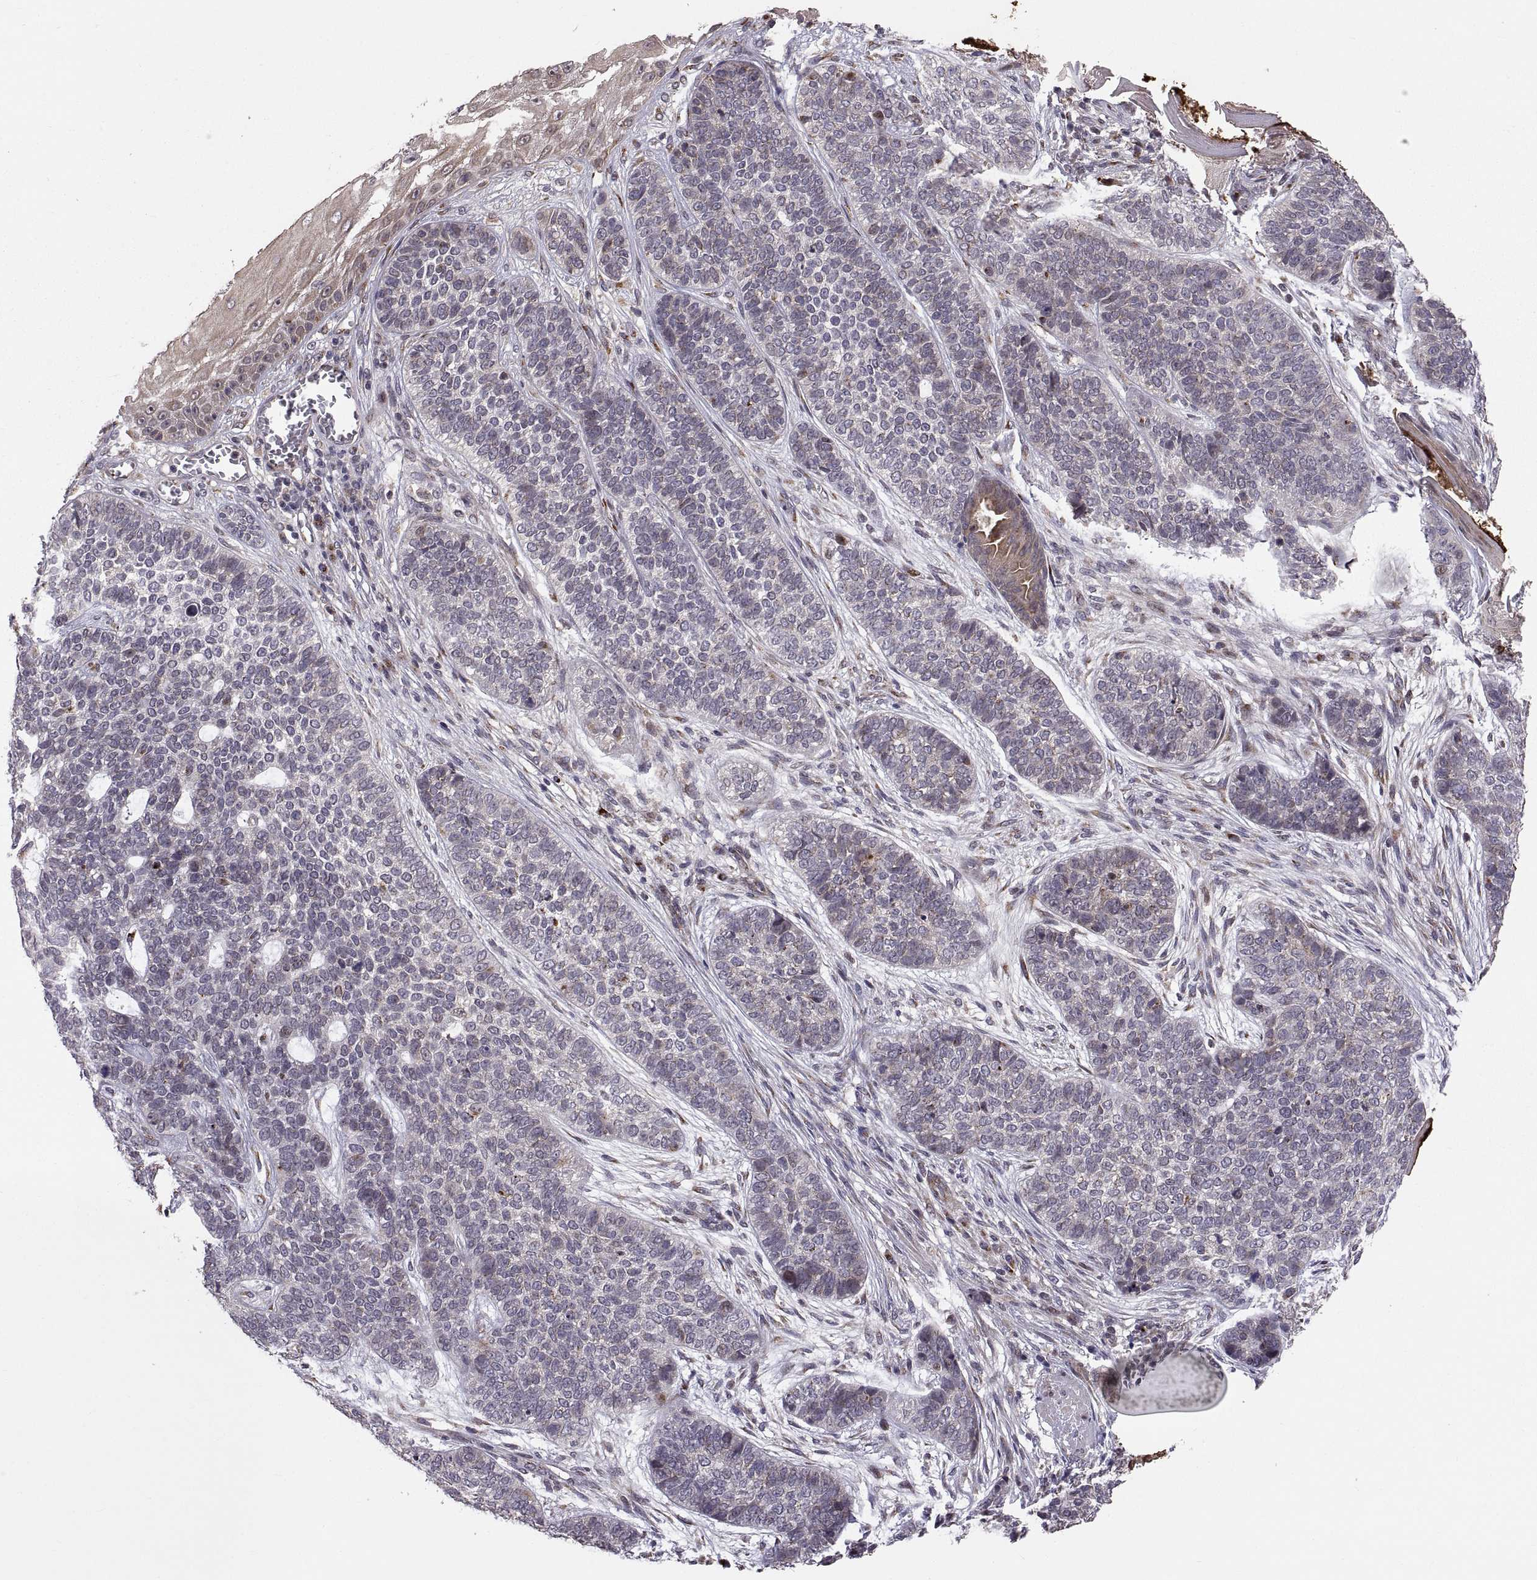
{"staining": {"intensity": "negative", "quantity": "none", "location": "none"}, "tissue": "skin cancer", "cell_type": "Tumor cells", "image_type": "cancer", "snomed": [{"axis": "morphology", "description": "Basal cell carcinoma"}, {"axis": "topography", "description": "Skin"}], "caption": "Tumor cells show no significant positivity in skin cancer (basal cell carcinoma).", "gene": "TESC", "patient": {"sex": "female", "age": 69}}